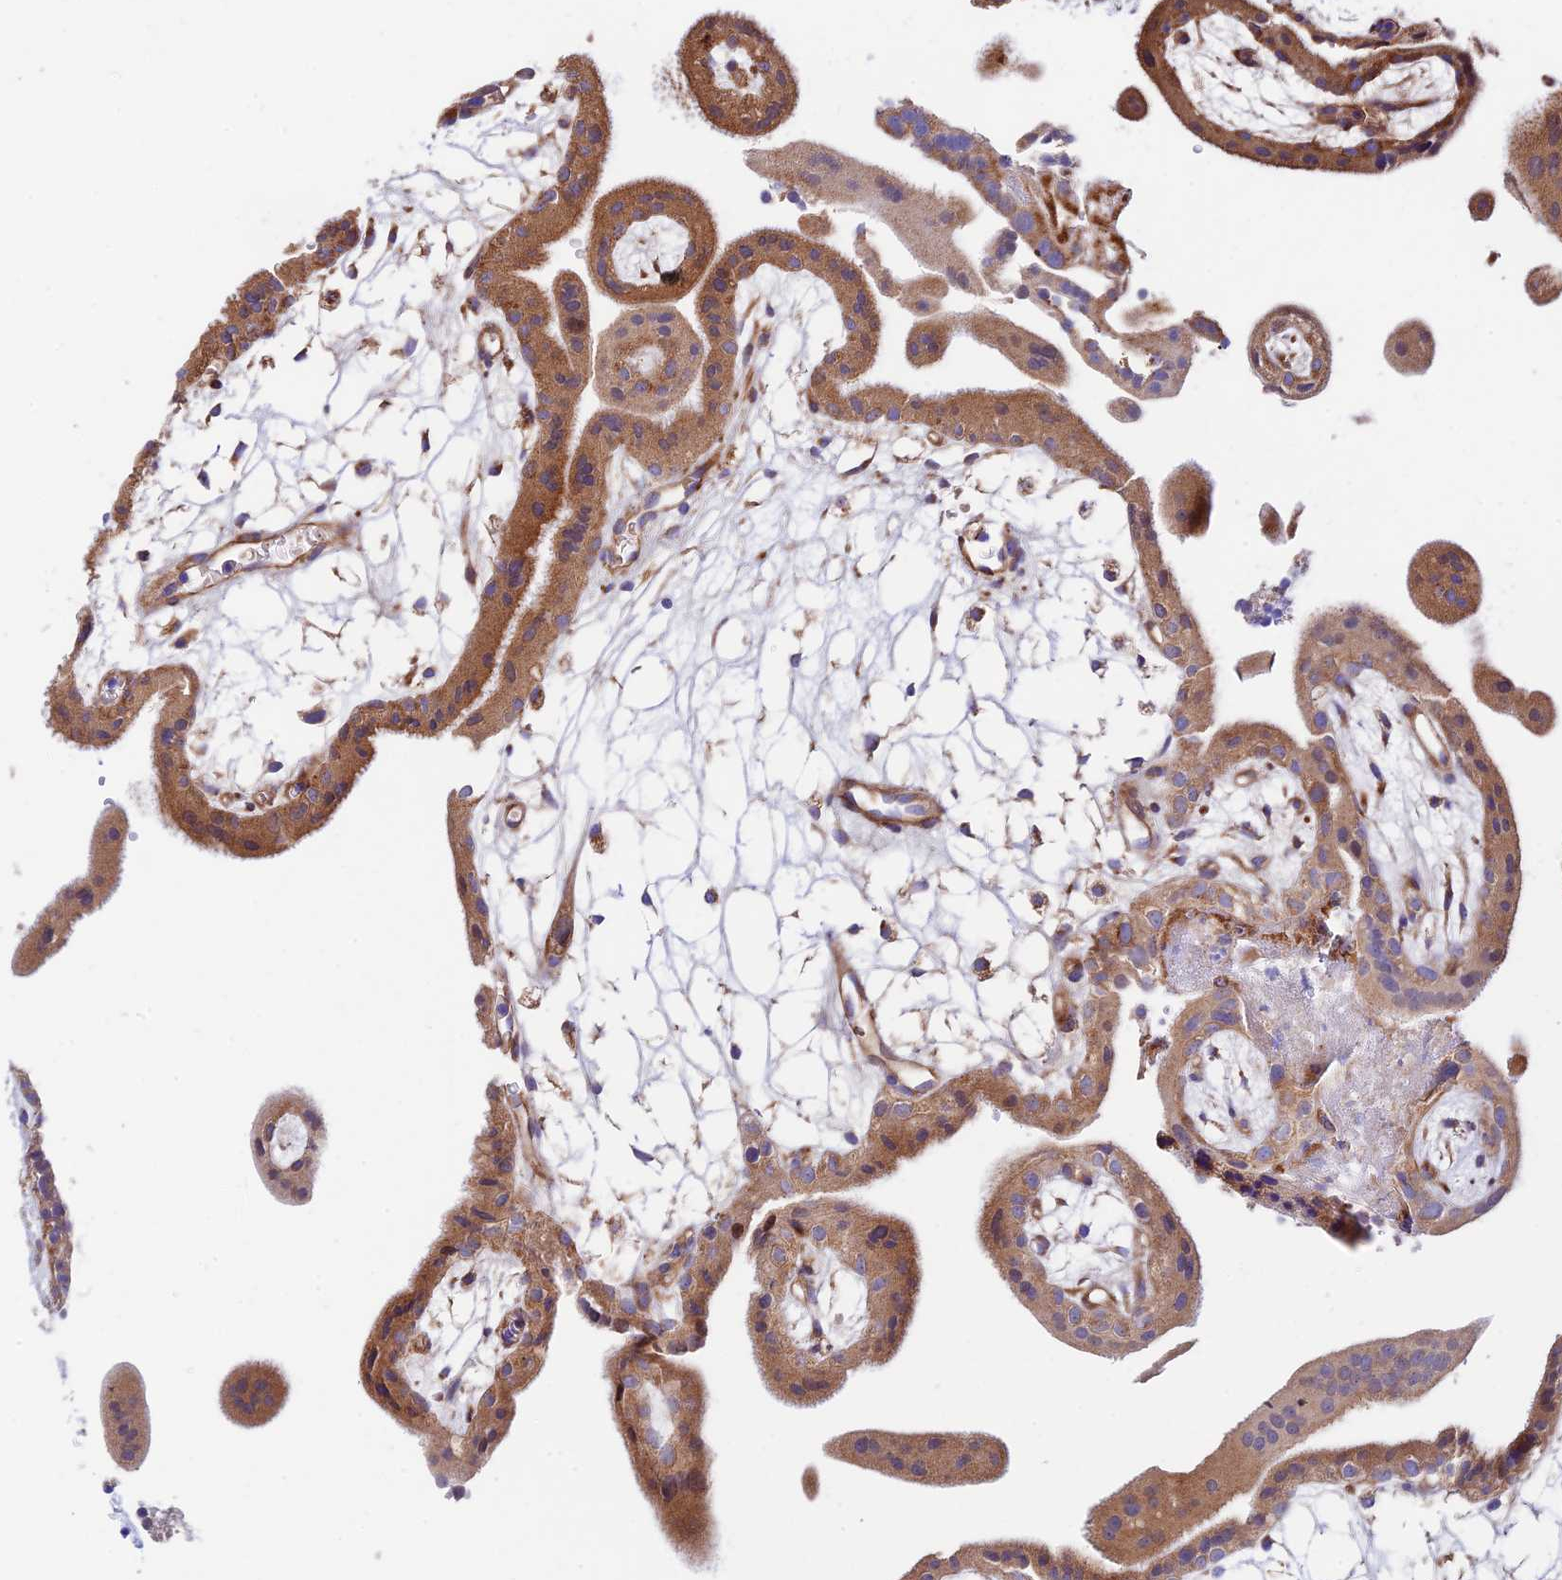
{"staining": {"intensity": "strong", "quantity": ">75%", "location": "cytoplasmic/membranous"}, "tissue": "placenta", "cell_type": "Decidual cells", "image_type": "normal", "snomed": [{"axis": "morphology", "description": "Normal tissue, NOS"}, {"axis": "topography", "description": "Placenta"}], "caption": "A histopathology image of human placenta stained for a protein shows strong cytoplasmic/membranous brown staining in decidual cells.", "gene": "VPS13C", "patient": {"sex": "female", "age": 18}}